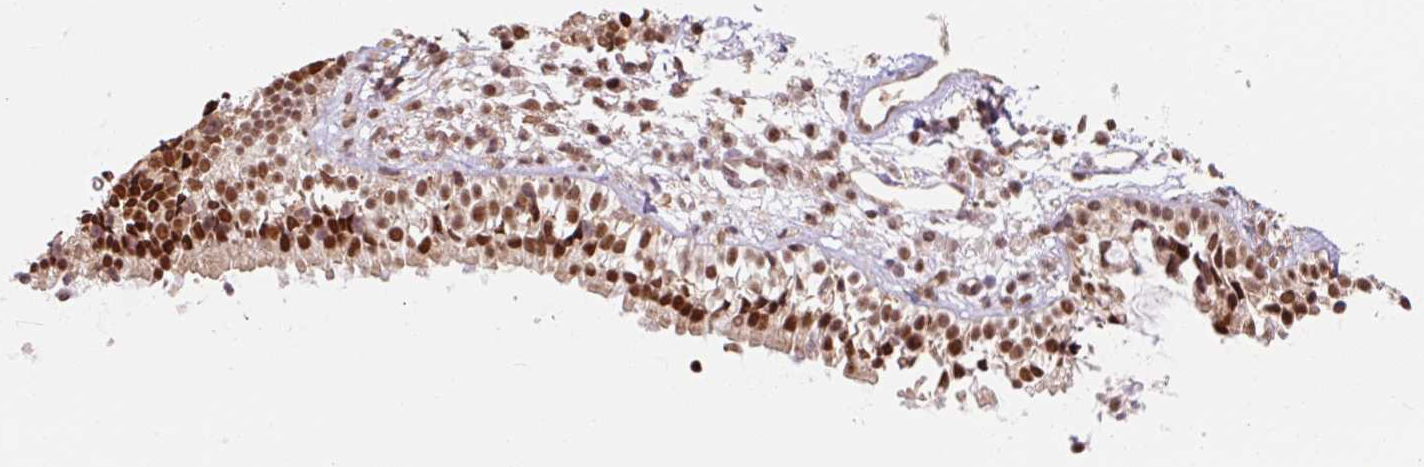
{"staining": {"intensity": "strong", "quantity": "25%-75%", "location": "cytoplasmic/membranous,nuclear"}, "tissue": "nasopharynx", "cell_type": "Respiratory epithelial cells", "image_type": "normal", "snomed": [{"axis": "morphology", "description": "Normal tissue, NOS"}, {"axis": "topography", "description": "Nasopharynx"}], "caption": "Nasopharynx stained with IHC demonstrates strong cytoplasmic/membranous,nuclear positivity in approximately 25%-75% of respiratory epithelial cells.", "gene": "CSTF1", "patient": {"sex": "male", "age": 21}}